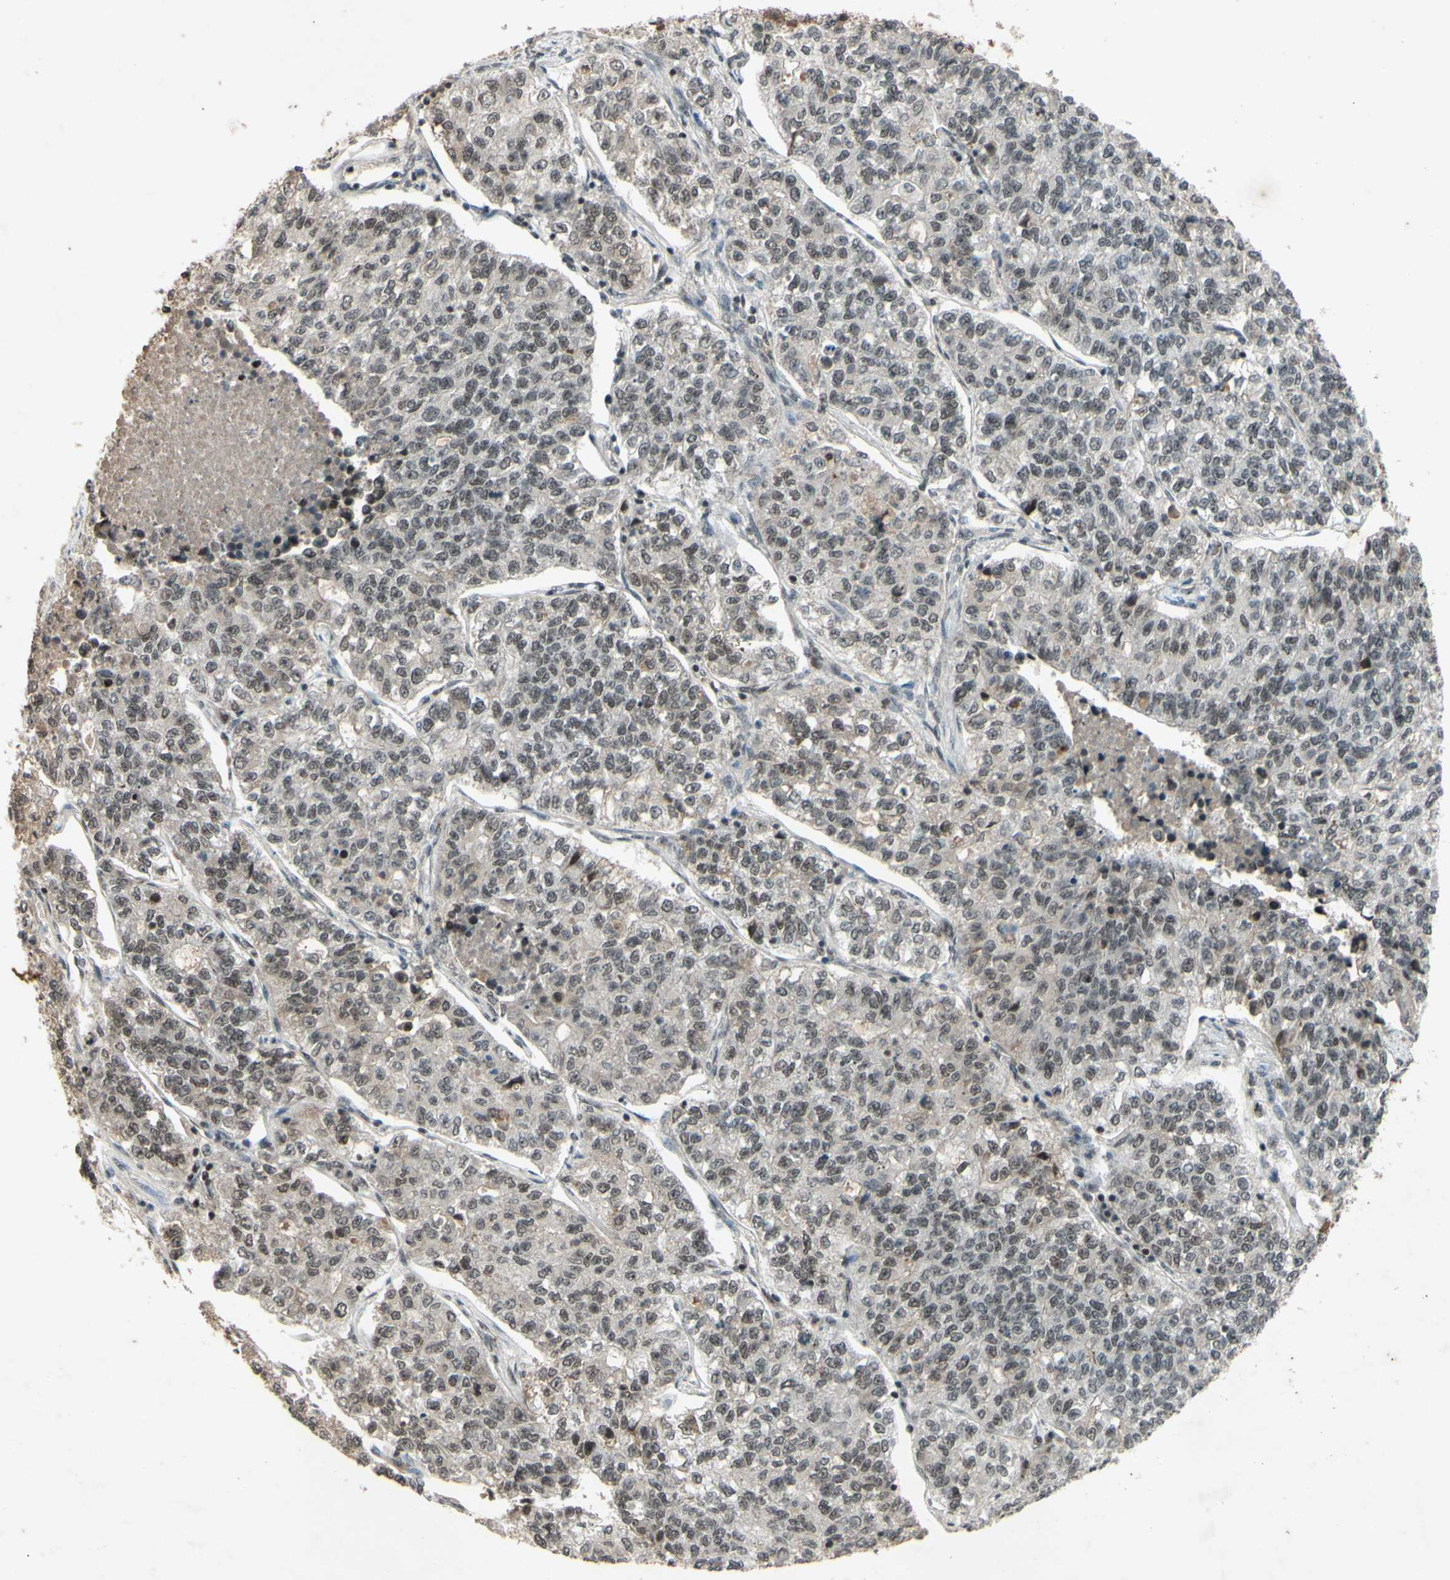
{"staining": {"intensity": "weak", "quantity": "25%-75%", "location": "nuclear"}, "tissue": "lung cancer", "cell_type": "Tumor cells", "image_type": "cancer", "snomed": [{"axis": "morphology", "description": "Adenocarcinoma, NOS"}, {"axis": "topography", "description": "Lung"}], "caption": "This micrograph demonstrates immunohistochemistry (IHC) staining of human adenocarcinoma (lung), with low weak nuclear positivity in approximately 25%-75% of tumor cells.", "gene": "SNW1", "patient": {"sex": "male", "age": 49}}